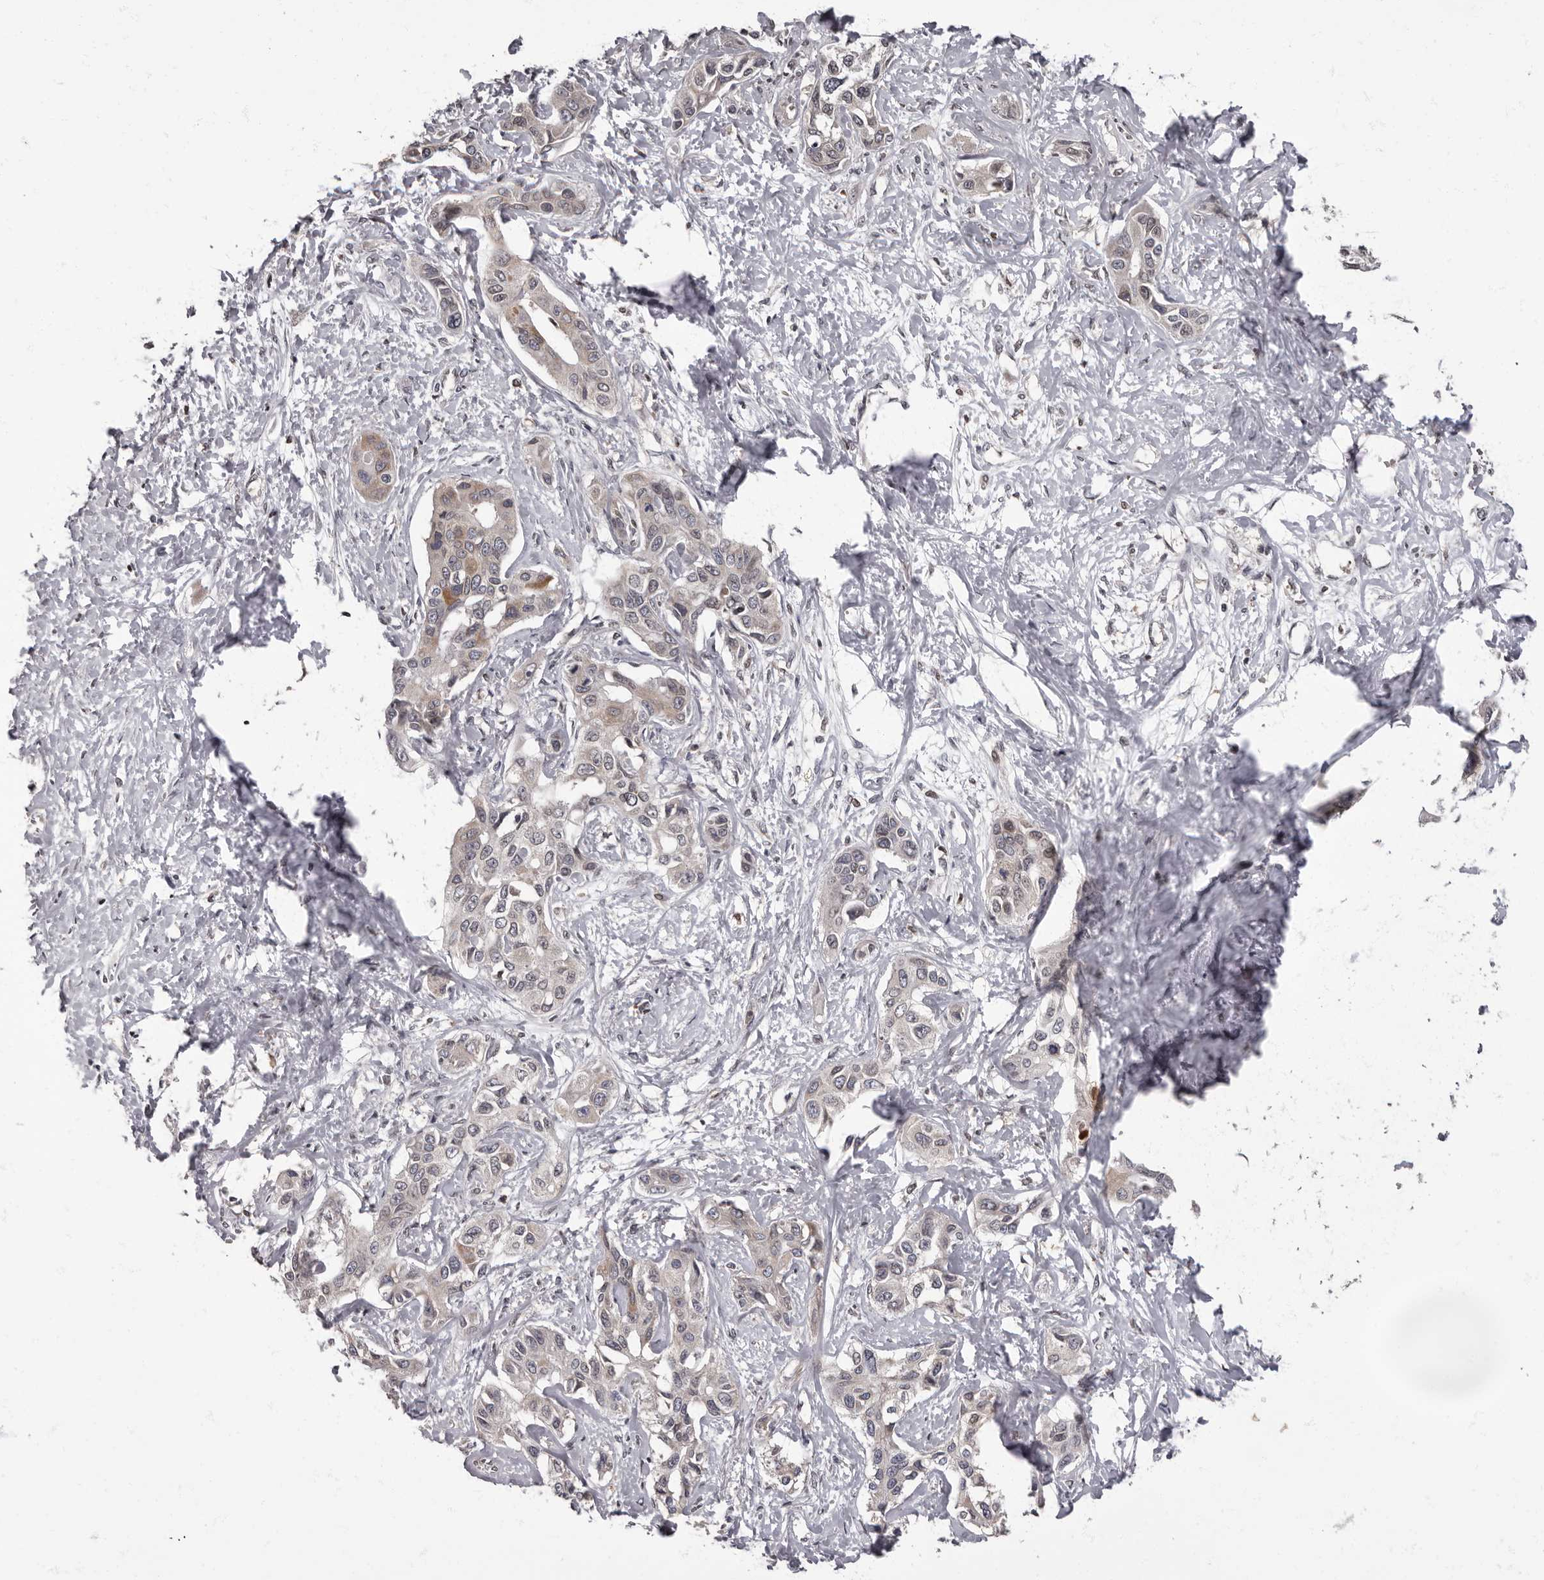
{"staining": {"intensity": "moderate", "quantity": "<25%", "location": "cytoplasmic/membranous,nuclear"}, "tissue": "liver cancer", "cell_type": "Tumor cells", "image_type": "cancer", "snomed": [{"axis": "morphology", "description": "Cholangiocarcinoma"}, {"axis": "topography", "description": "Liver"}], "caption": "Liver cholangiocarcinoma stained for a protein (brown) exhibits moderate cytoplasmic/membranous and nuclear positive positivity in approximately <25% of tumor cells.", "gene": "C1orf50", "patient": {"sex": "male", "age": 59}}